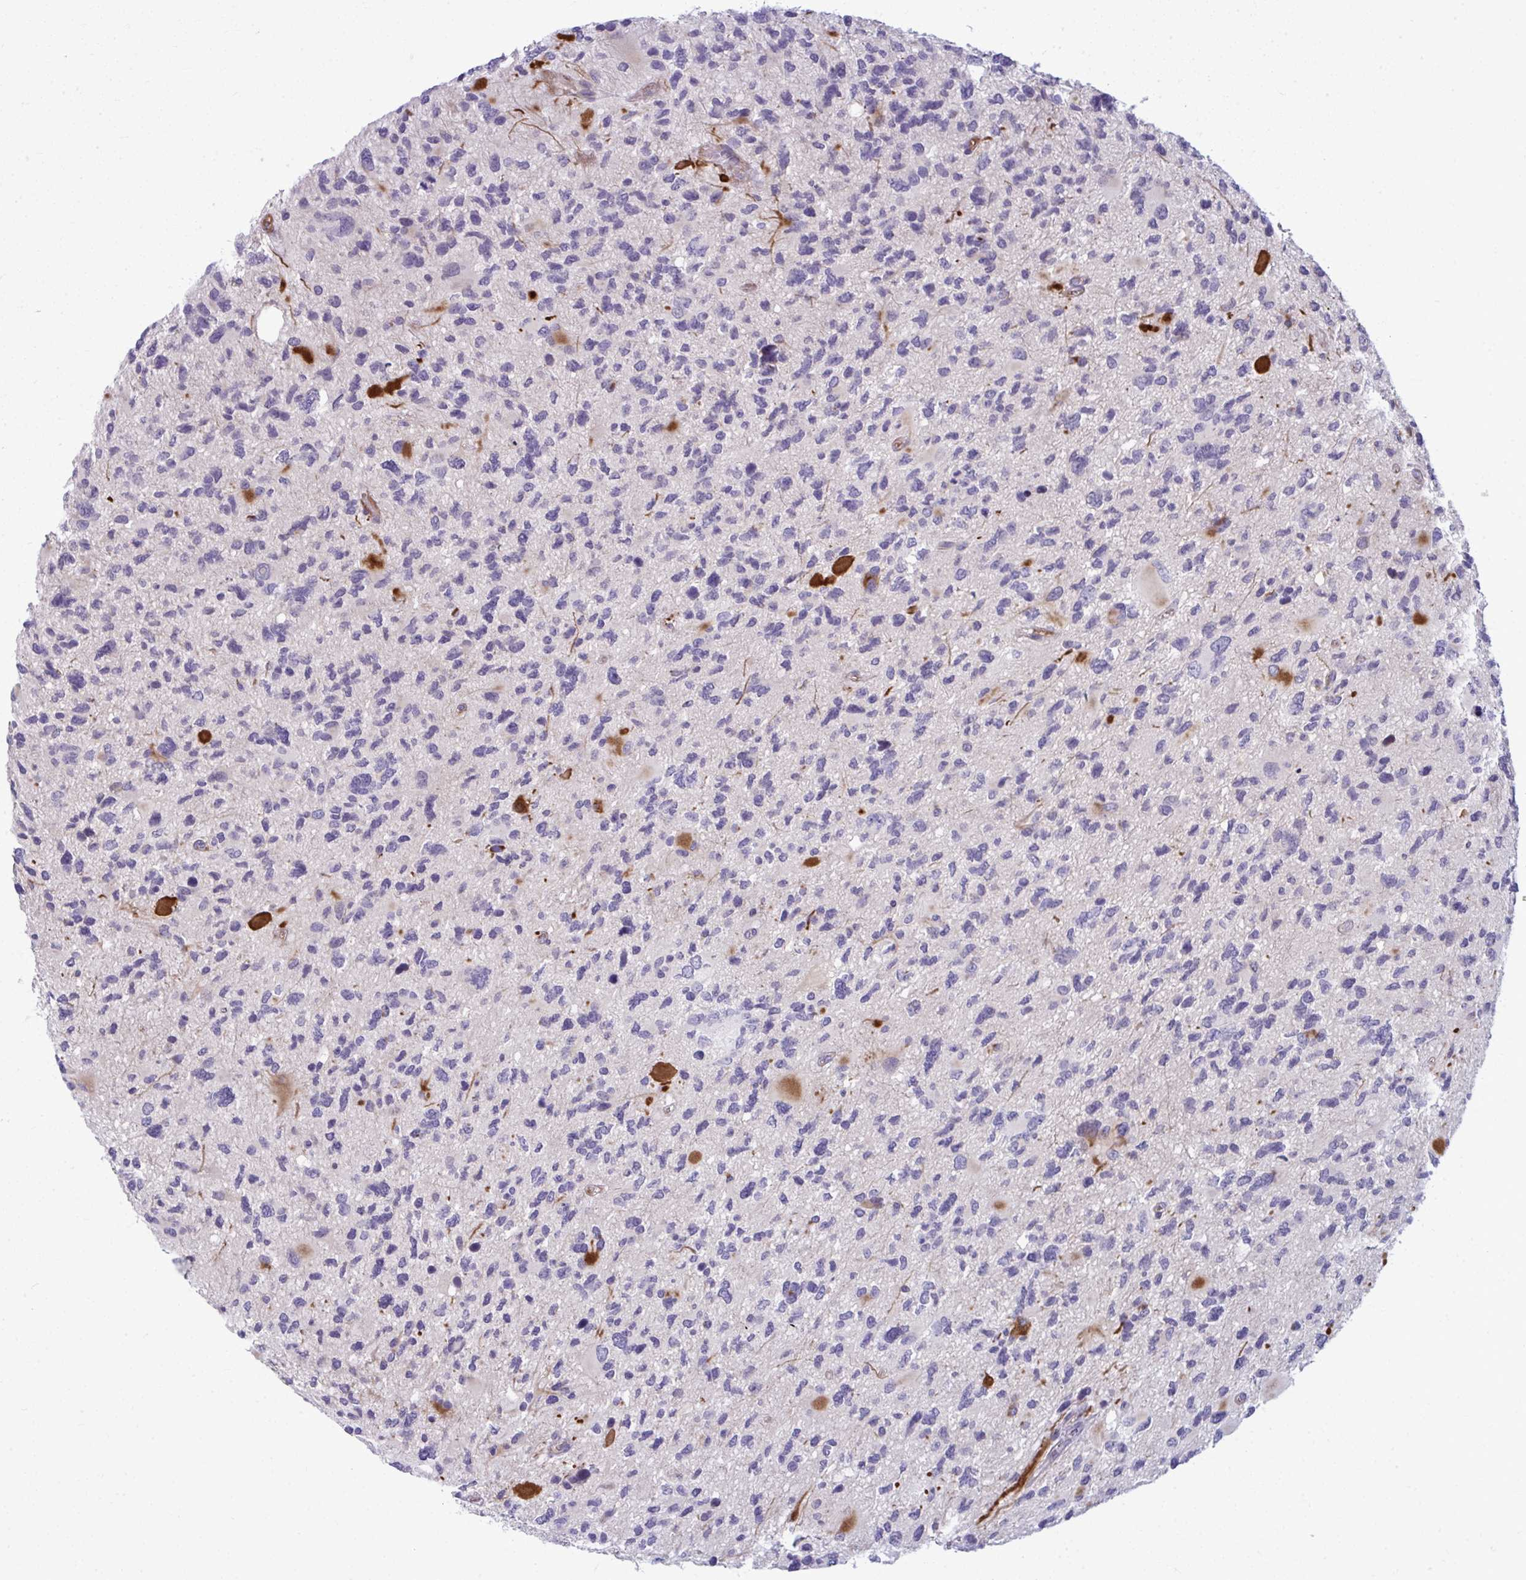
{"staining": {"intensity": "negative", "quantity": "none", "location": "none"}, "tissue": "glioma", "cell_type": "Tumor cells", "image_type": "cancer", "snomed": [{"axis": "morphology", "description": "Glioma, malignant, High grade"}, {"axis": "topography", "description": "Brain"}], "caption": "The image demonstrates no staining of tumor cells in glioma.", "gene": "SLC14A1", "patient": {"sex": "female", "age": 11}}